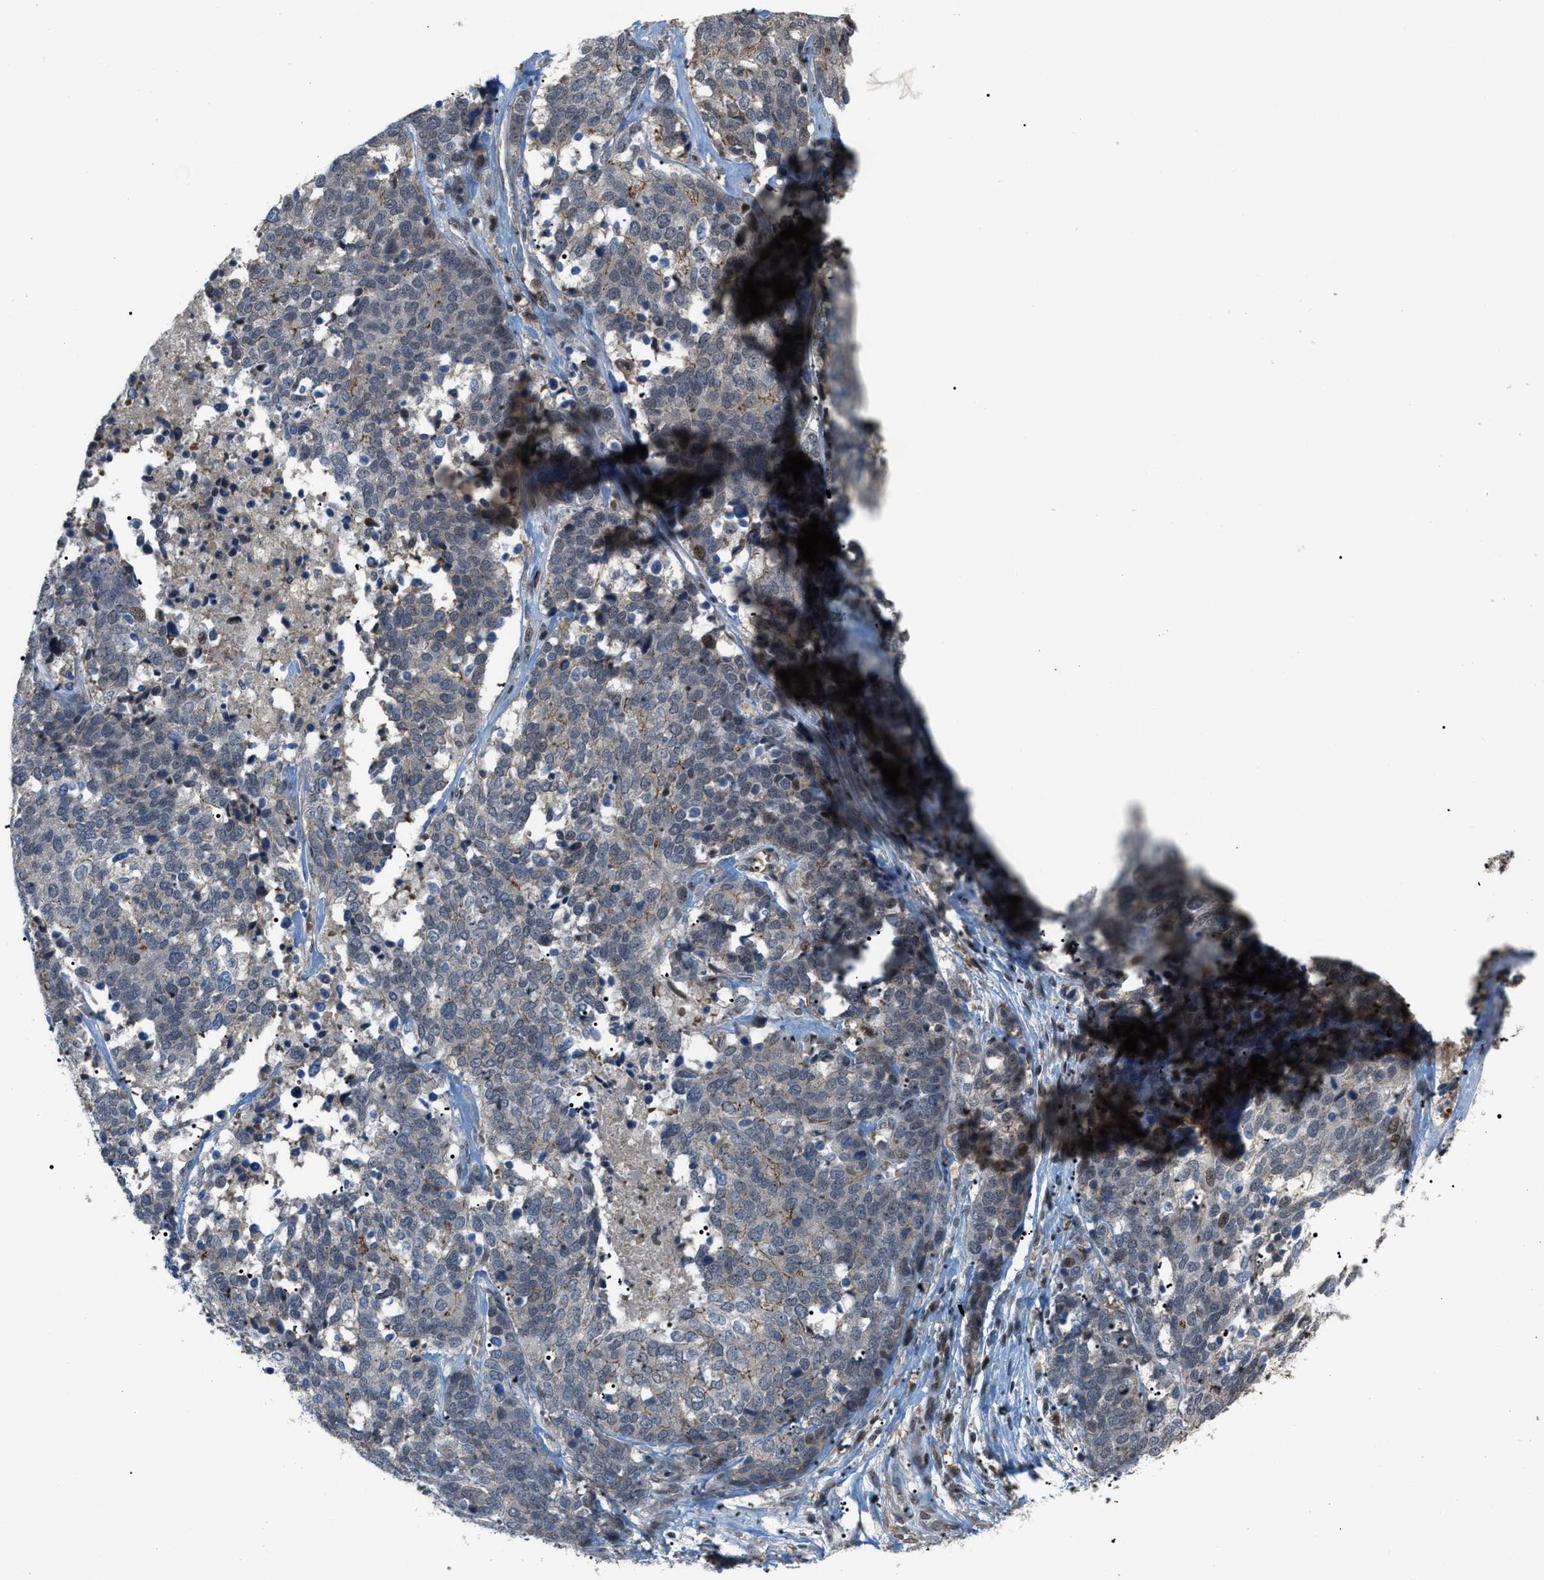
{"staining": {"intensity": "weak", "quantity": "<25%", "location": "cytoplasmic/membranous"}, "tissue": "ovarian cancer", "cell_type": "Tumor cells", "image_type": "cancer", "snomed": [{"axis": "morphology", "description": "Cystadenocarcinoma, serous, NOS"}, {"axis": "topography", "description": "Ovary"}], "caption": "IHC of human ovarian cancer (serous cystadenocarcinoma) shows no positivity in tumor cells. (Brightfield microscopy of DAB (3,3'-diaminobenzidine) immunohistochemistry (IHC) at high magnification).", "gene": "RFFL", "patient": {"sex": "female", "age": 44}}